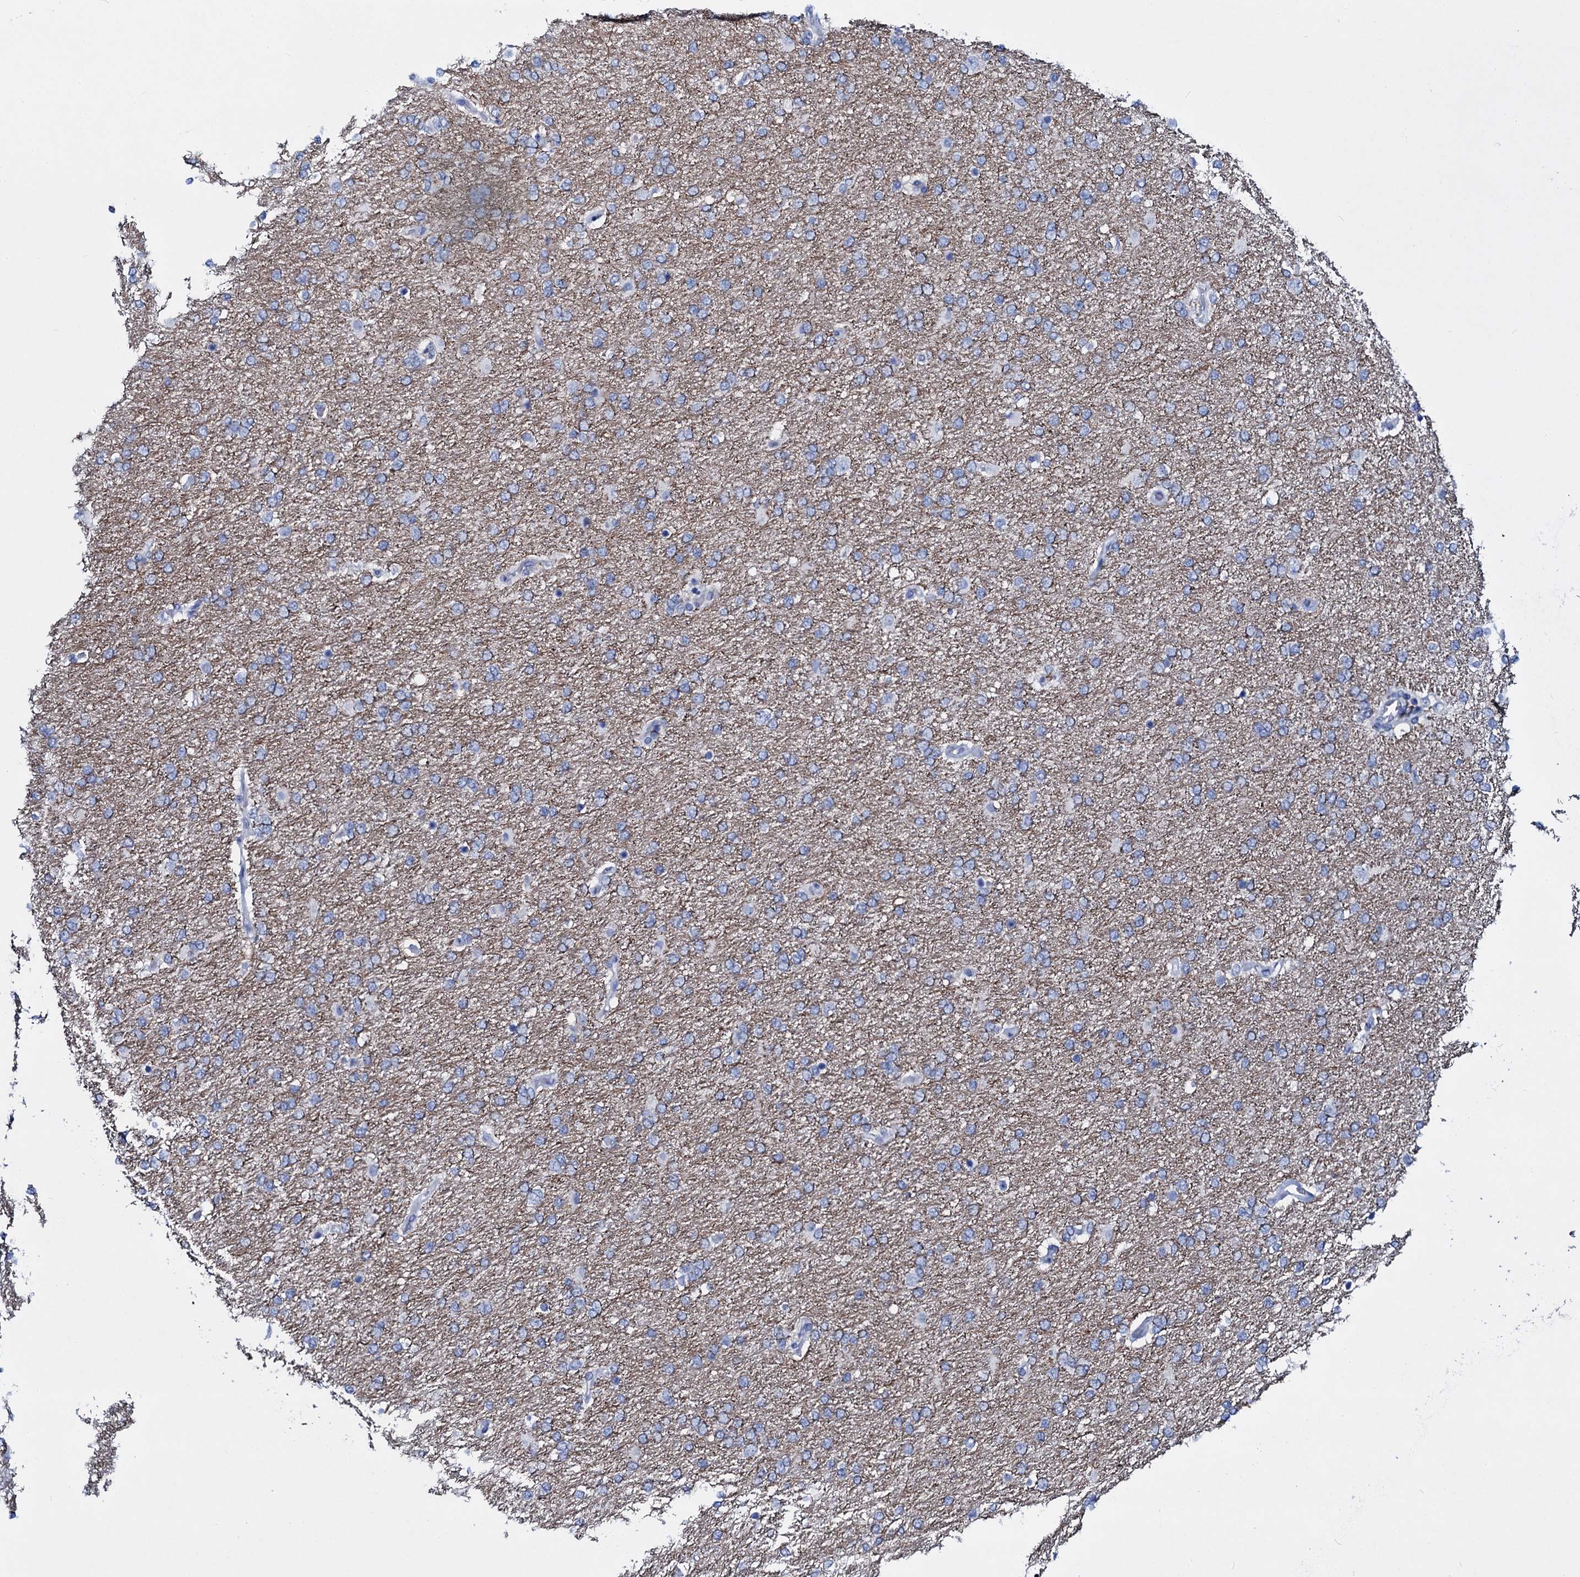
{"staining": {"intensity": "negative", "quantity": "none", "location": "none"}, "tissue": "glioma", "cell_type": "Tumor cells", "image_type": "cancer", "snomed": [{"axis": "morphology", "description": "Glioma, malignant, High grade"}, {"axis": "topography", "description": "Brain"}], "caption": "The immunohistochemistry (IHC) image has no significant expression in tumor cells of malignant glioma (high-grade) tissue.", "gene": "TPGS2", "patient": {"sex": "male", "age": 72}}